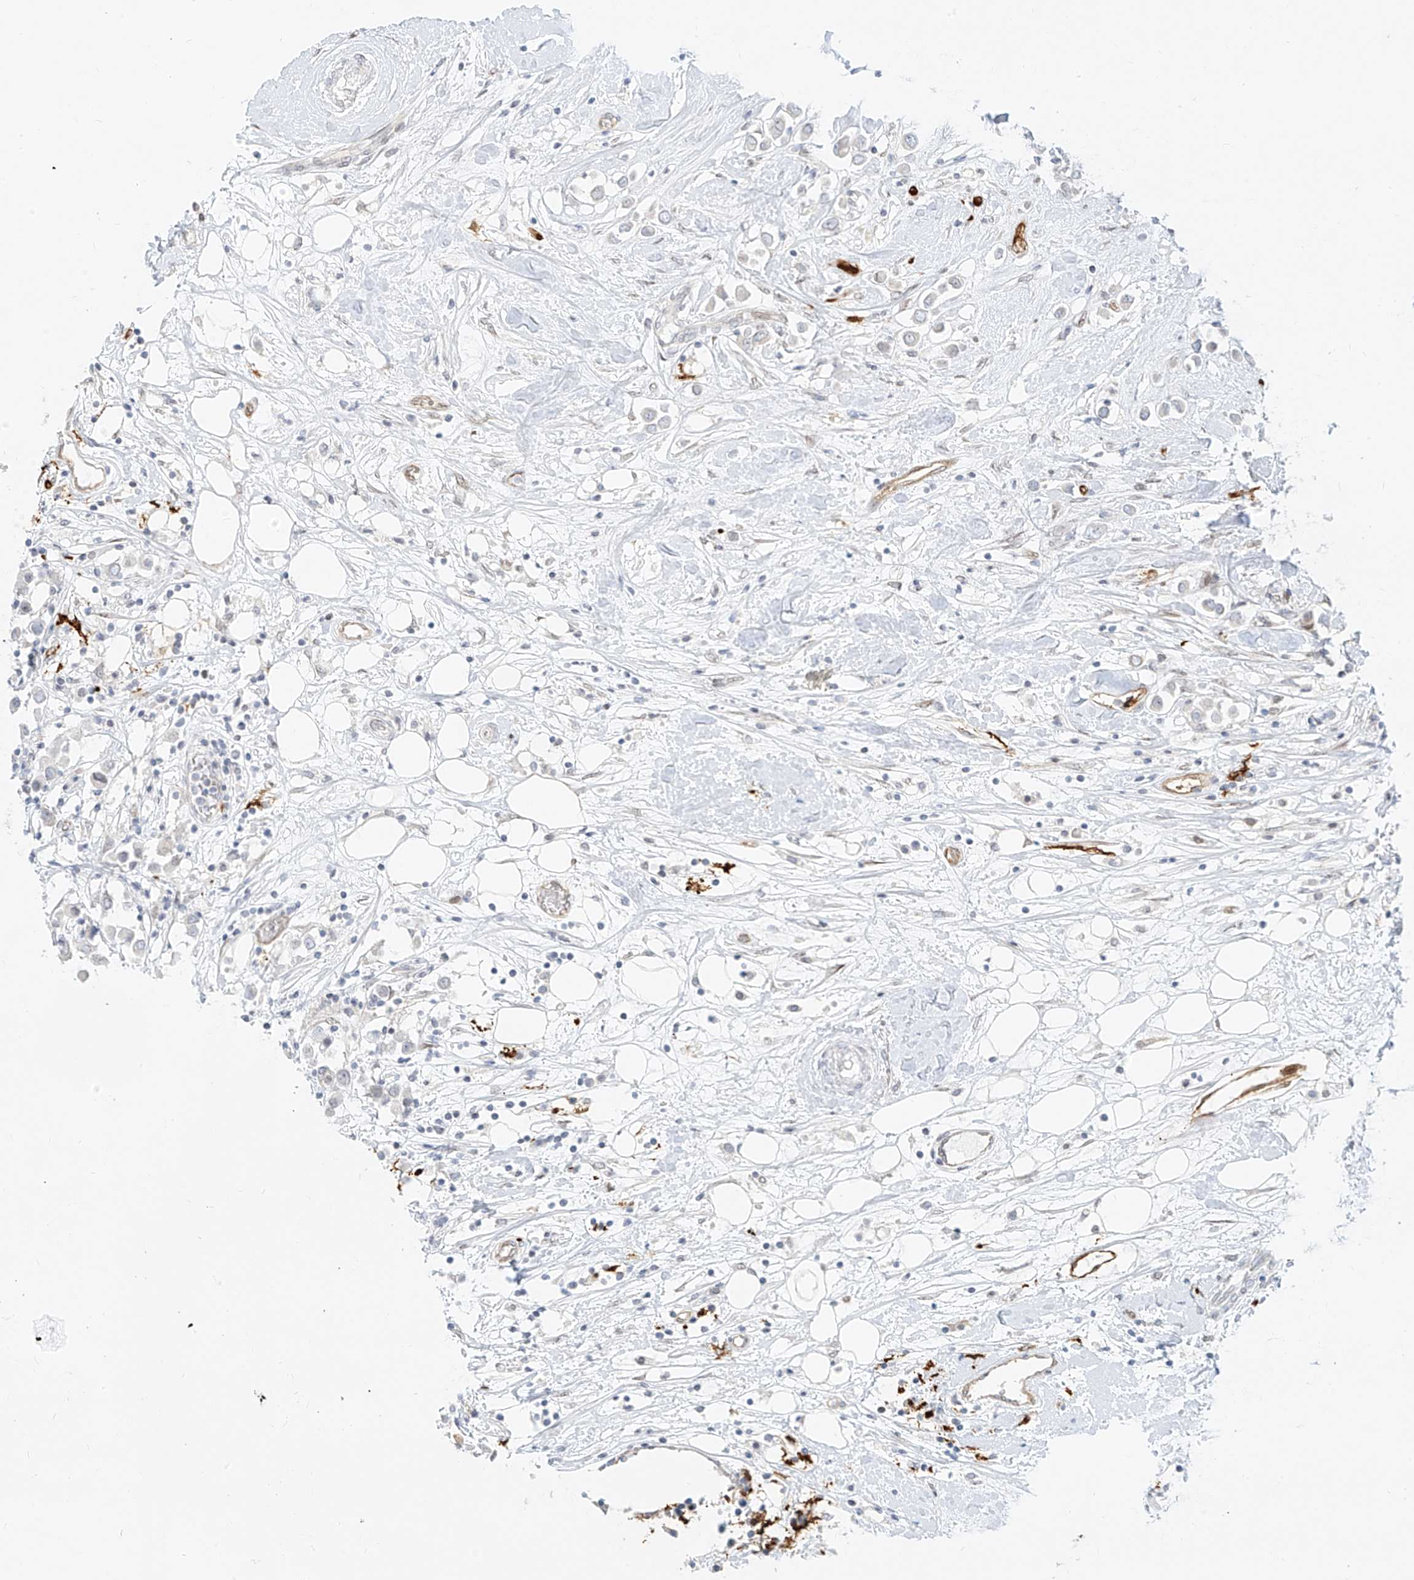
{"staining": {"intensity": "negative", "quantity": "none", "location": "none"}, "tissue": "breast cancer", "cell_type": "Tumor cells", "image_type": "cancer", "snomed": [{"axis": "morphology", "description": "Duct carcinoma"}, {"axis": "topography", "description": "Breast"}], "caption": "This is an IHC photomicrograph of breast cancer. There is no staining in tumor cells.", "gene": "NHSL1", "patient": {"sex": "female", "age": 61}}